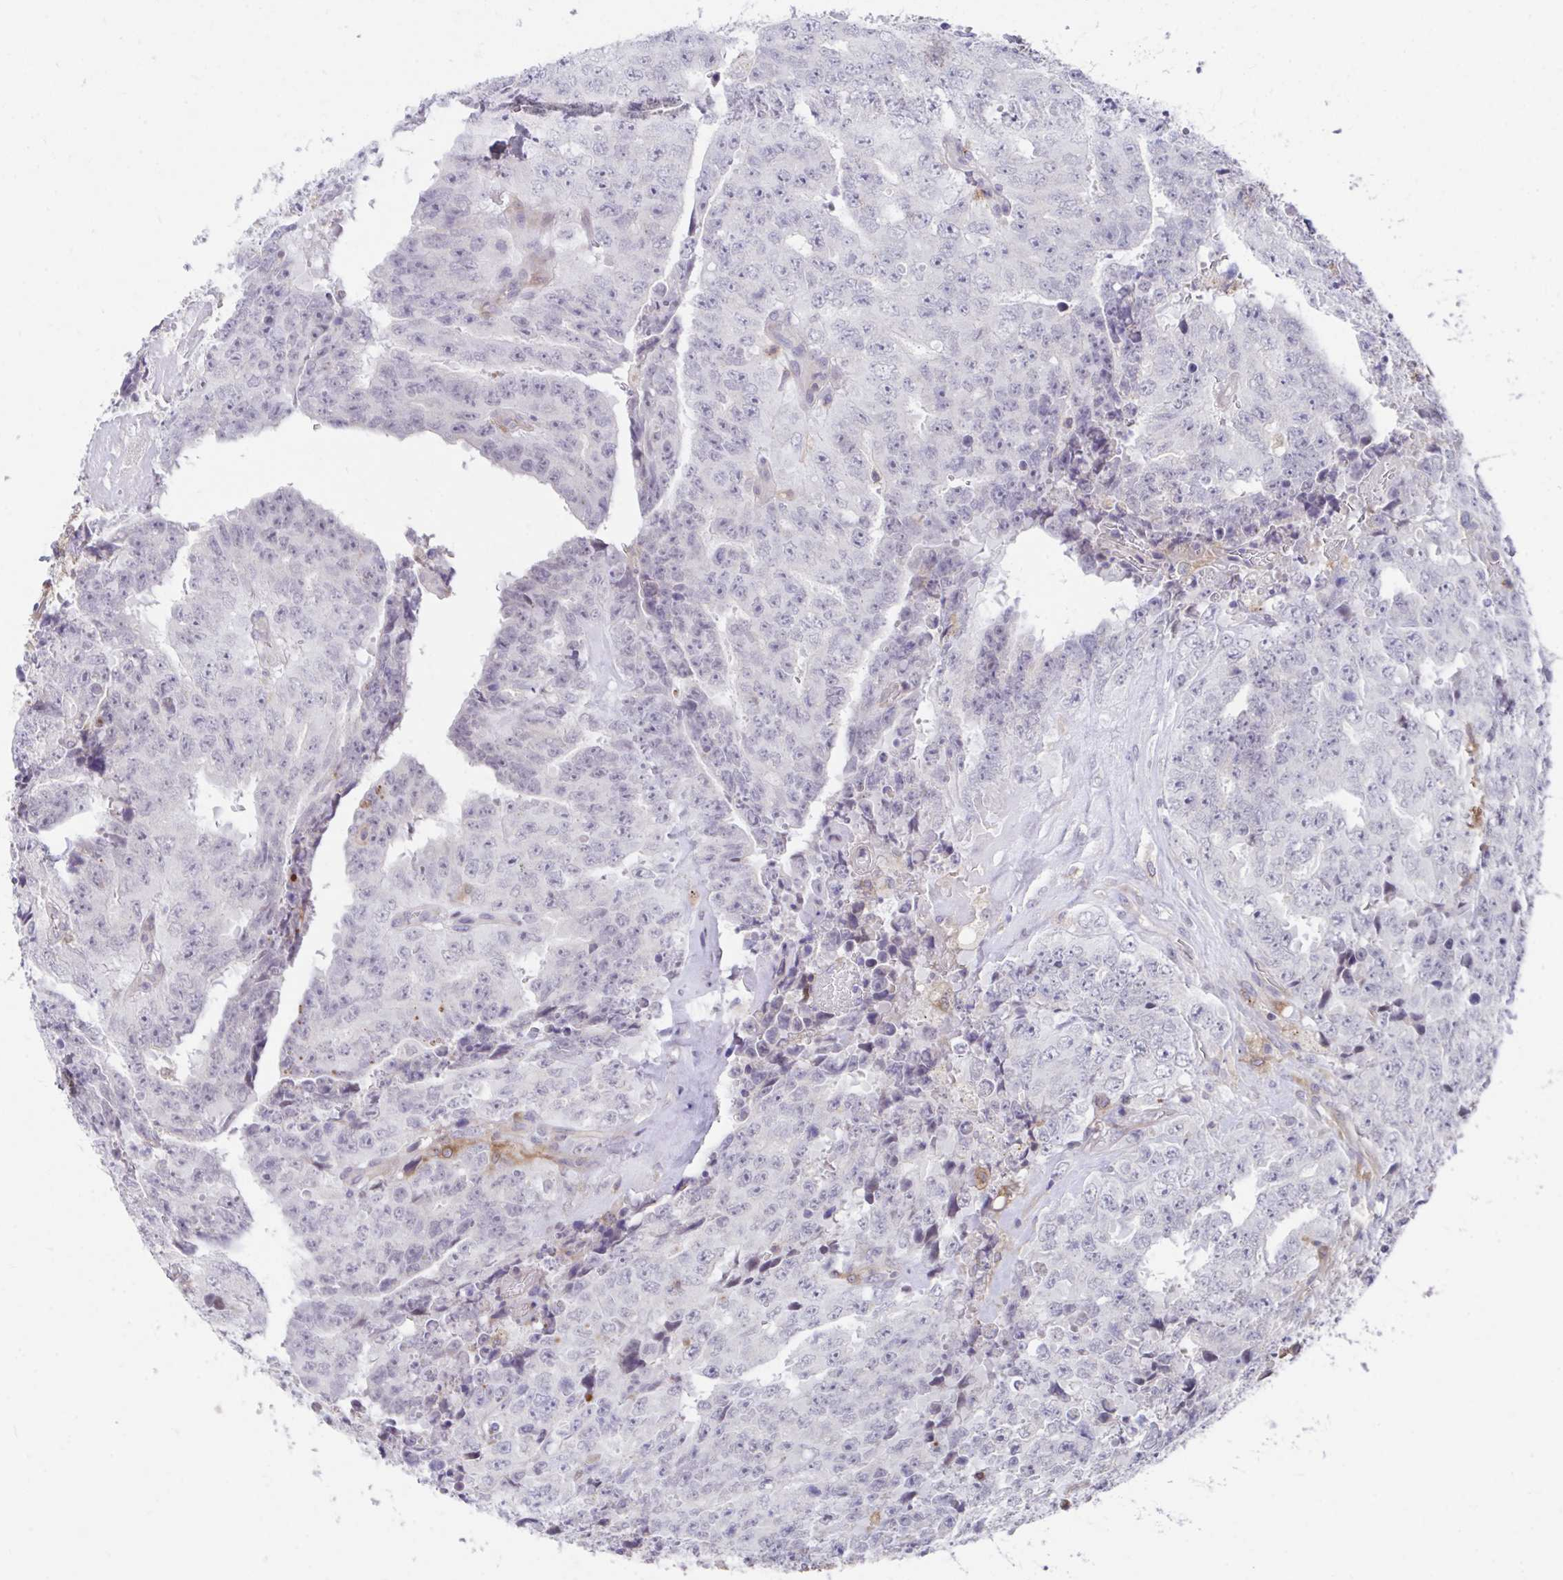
{"staining": {"intensity": "negative", "quantity": "none", "location": "none"}, "tissue": "testis cancer", "cell_type": "Tumor cells", "image_type": "cancer", "snomed": [{"axis": "morphology", "description": "Carcinoma, Embryonal, NOS"}, {"axis": "topography", "description": "Testis"}], "caption": "This is a micrograph of immunohistochemistry (IHC) staining of testis cancer, which shows no staining in tumor cells.", "gene": "SLAMF7", "patient": {"sex": "male", "age": 24}}